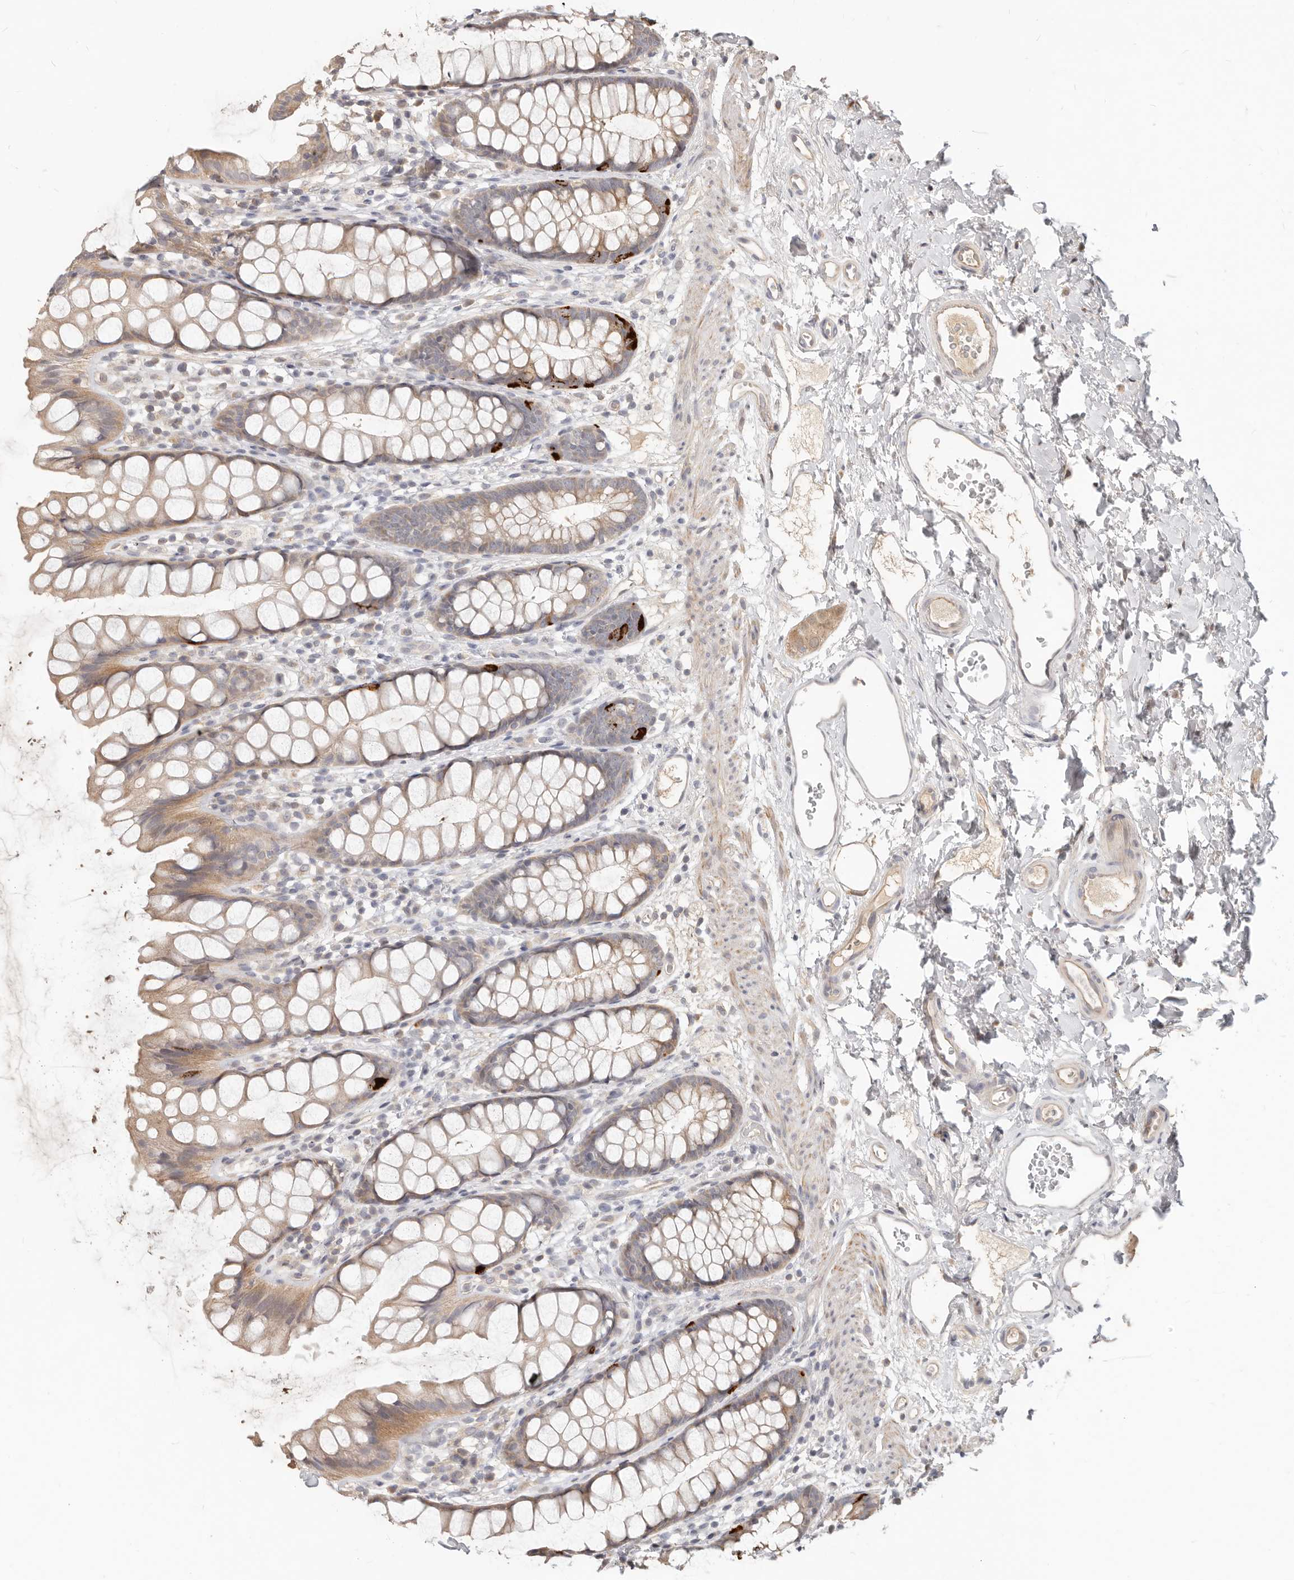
{"staining": {"intensity": "strong", "quantity": "<25%", "location": "cytoplasmic/membranous"}, "tissue": "rectum", "cell_type": "Glandular cells", "image_type": "normal", "snomed": [{"axis": "morphology", "description": "Normal tissue, NOS"}, {"axis": "topography", "description": "Rectum"}], "caption": "Immunohistochemical staining of normal rectum shows strong cytoplasmic/membranous protein positivity in approximately <25% of glandular cells. The protein is shown in brown color, while the nuclei are stained blue.", "gene": "MTFR2", "patient": {"sex": "female", "age": 65}}